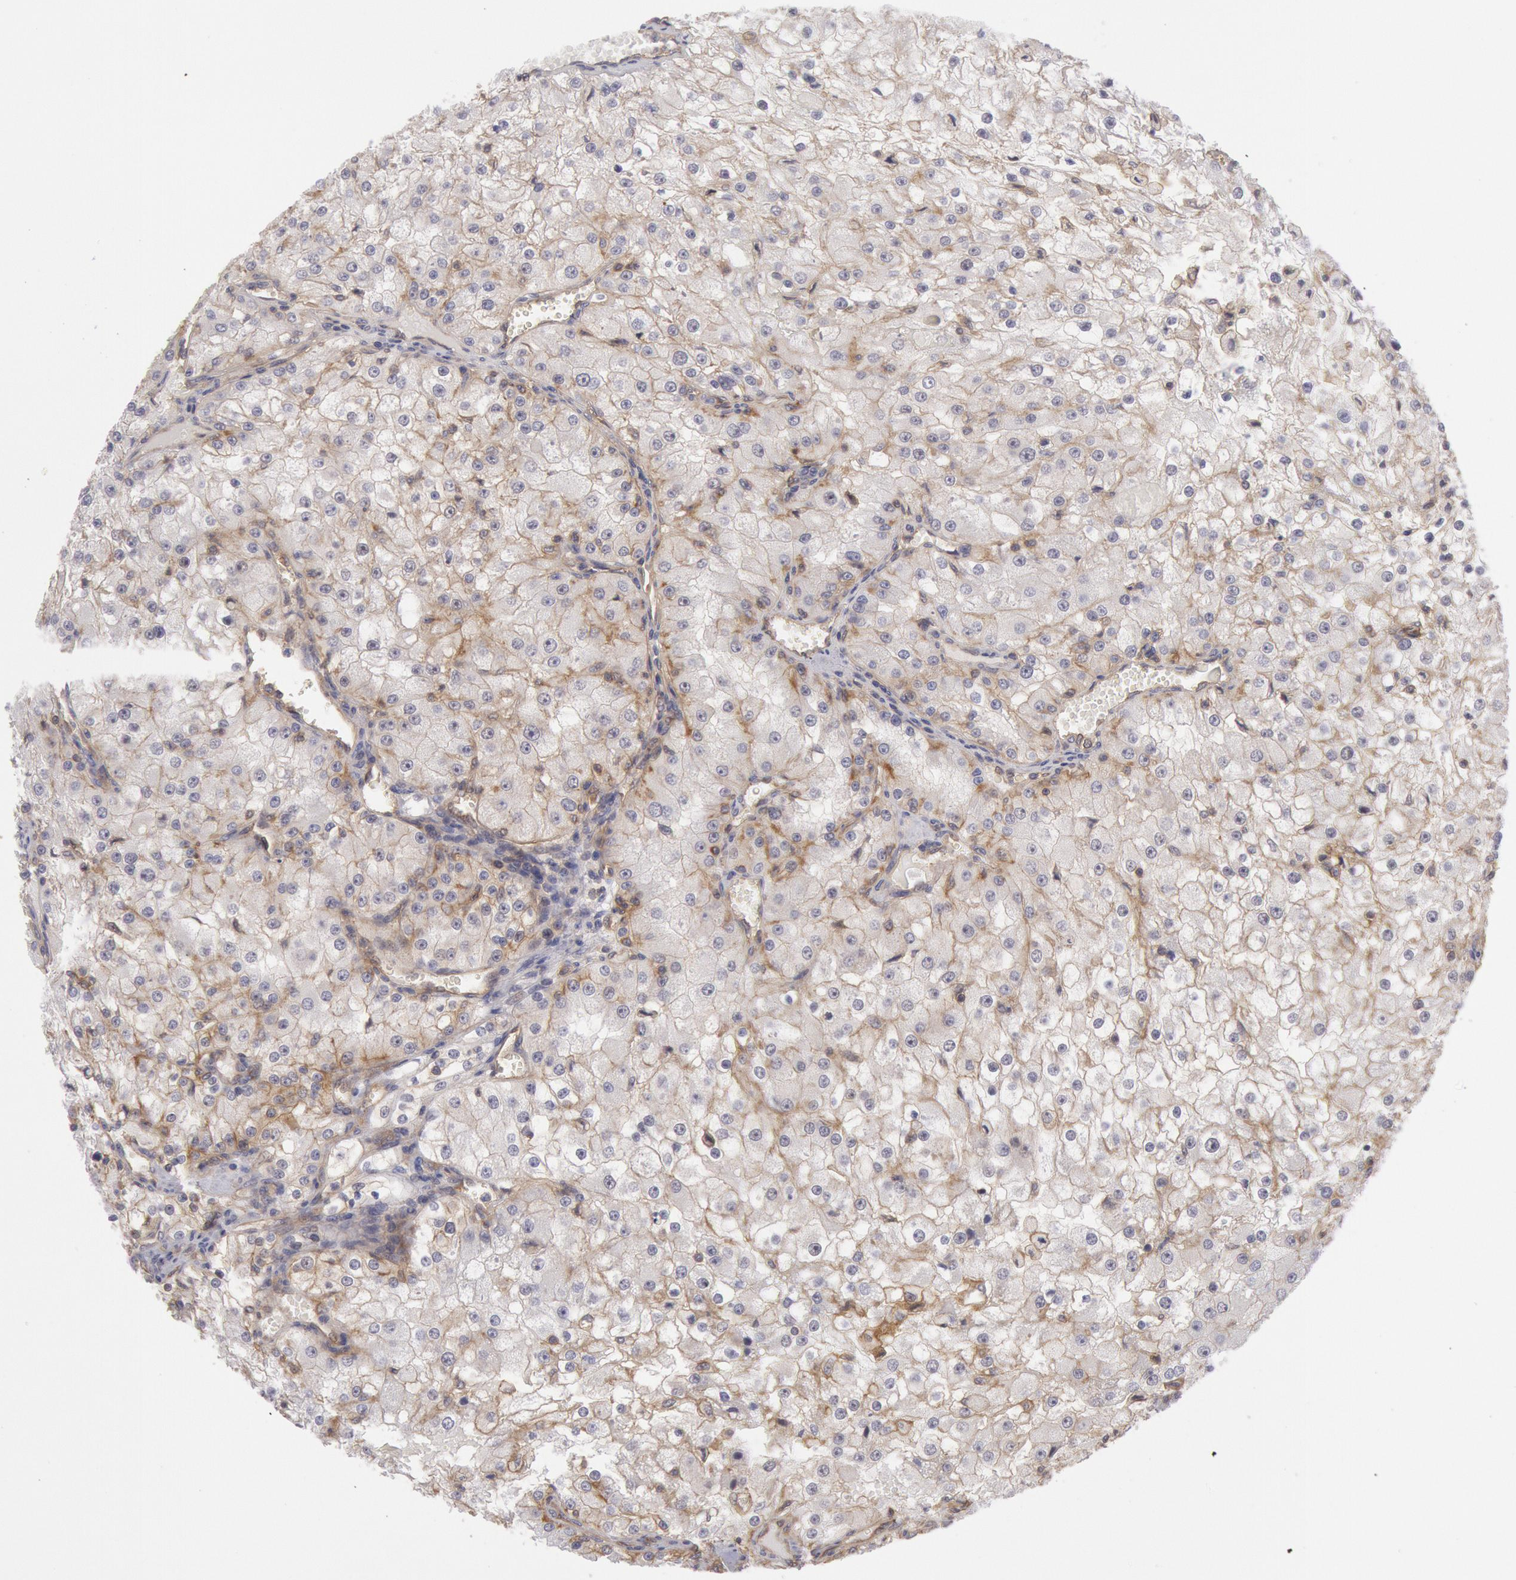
{"staining": {"intensity": "weak", "quantity": "25%-75%", "location": "cytoplasmic/membranous"}, "tissue": "renal cancer", "cell_type": "Tumor cells", "image_type": "cancer", "snomed": [{"axis": "morphology", "description": "Adenocarcinoma, NOS"}, {"axis": "topography", "description": "Kidney"}], "caption": "There is low levels of weak cytoplasmic/membranous positivity in tumor cells of renal cancer (adenocarcinoma), as demonstrated by immunohistochemical staining (brown color).", "gene": "STX4", "patient": {"sex": "female", "age": 74}}